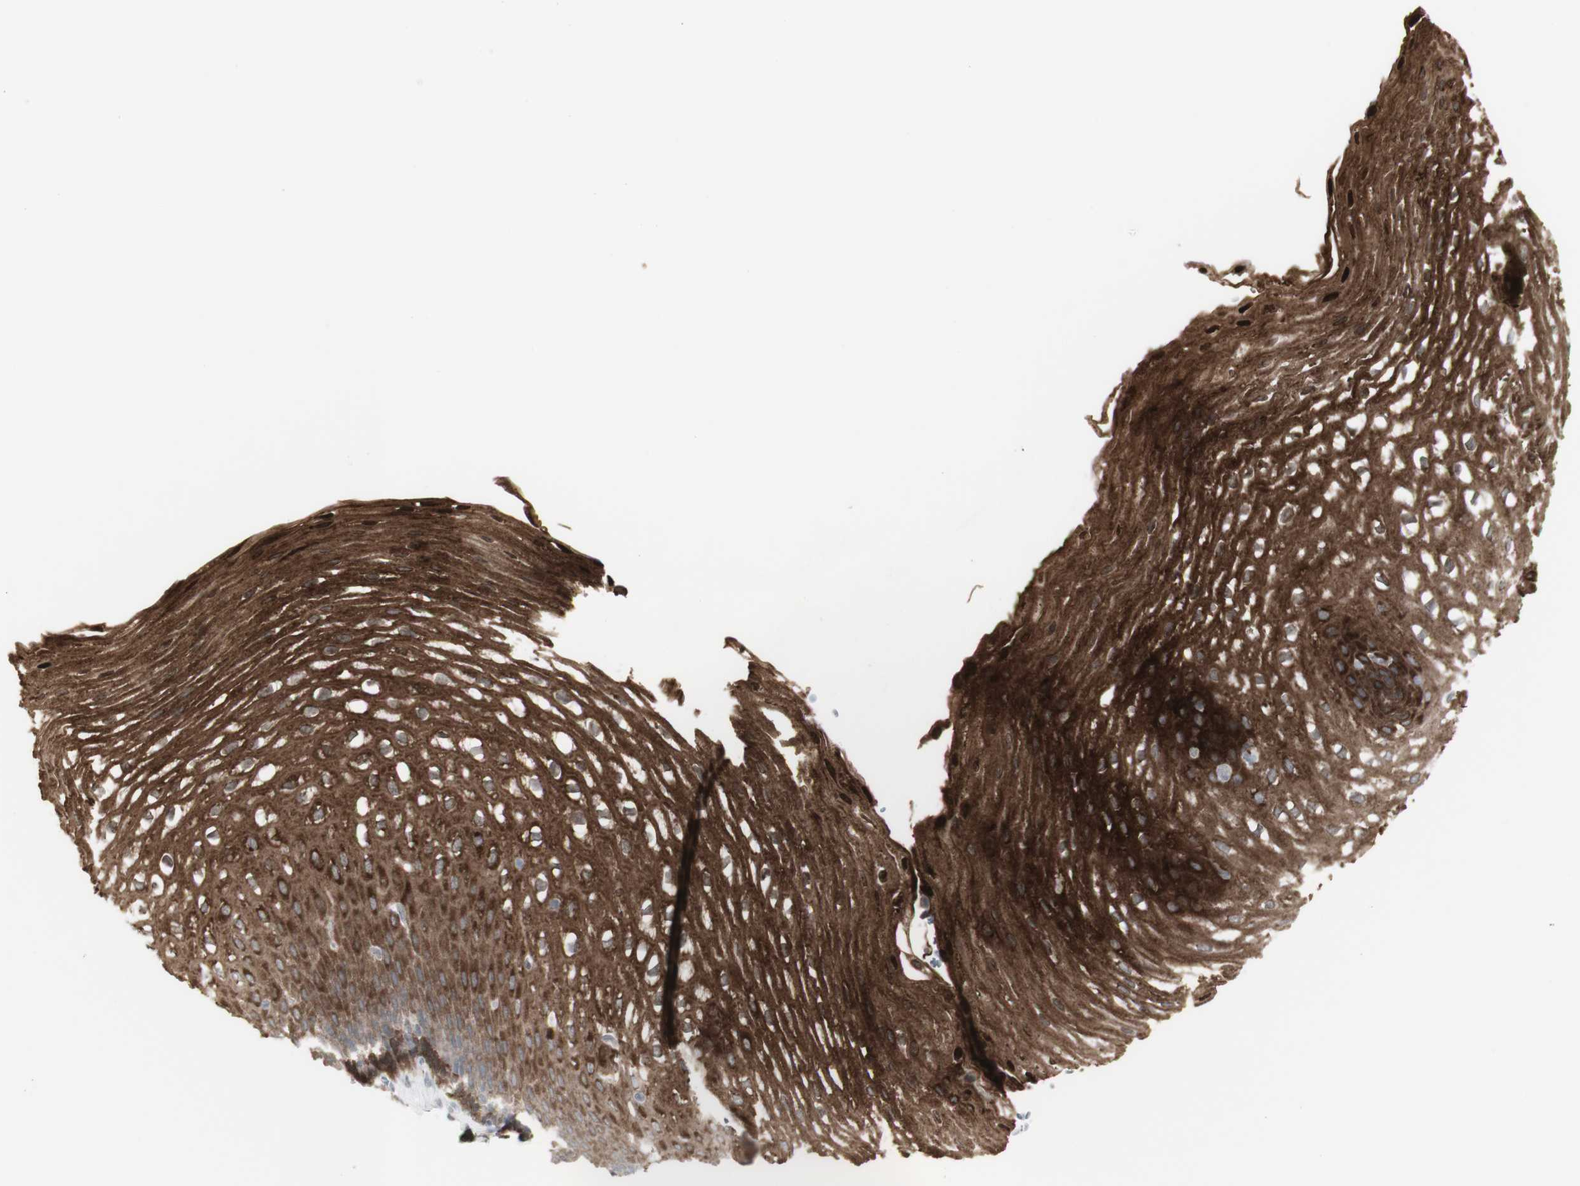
{"staining": {"intensity": "strong", "quantity": ">75%", "location": "cytoplasmic/membranous"}, "tissue": "esophagus", "cell_type": "Squamous epithelial cells", "image_type": "normal", "snomed": [{"axis": "morphology", "description": "Normal tissue, NOS"}, {"axis": "topography", "description": "Esophagus"}], "caption": "A high-resolution photomicrograph shows immunohistochemistry staining of unremarkable esophagus, which exhibits strong cytoplasmic/membranous positivity in about >75% of squamous epithelial cells.", "gene": "C1orf116", "patient": {"sex": "male", "age": 48}}